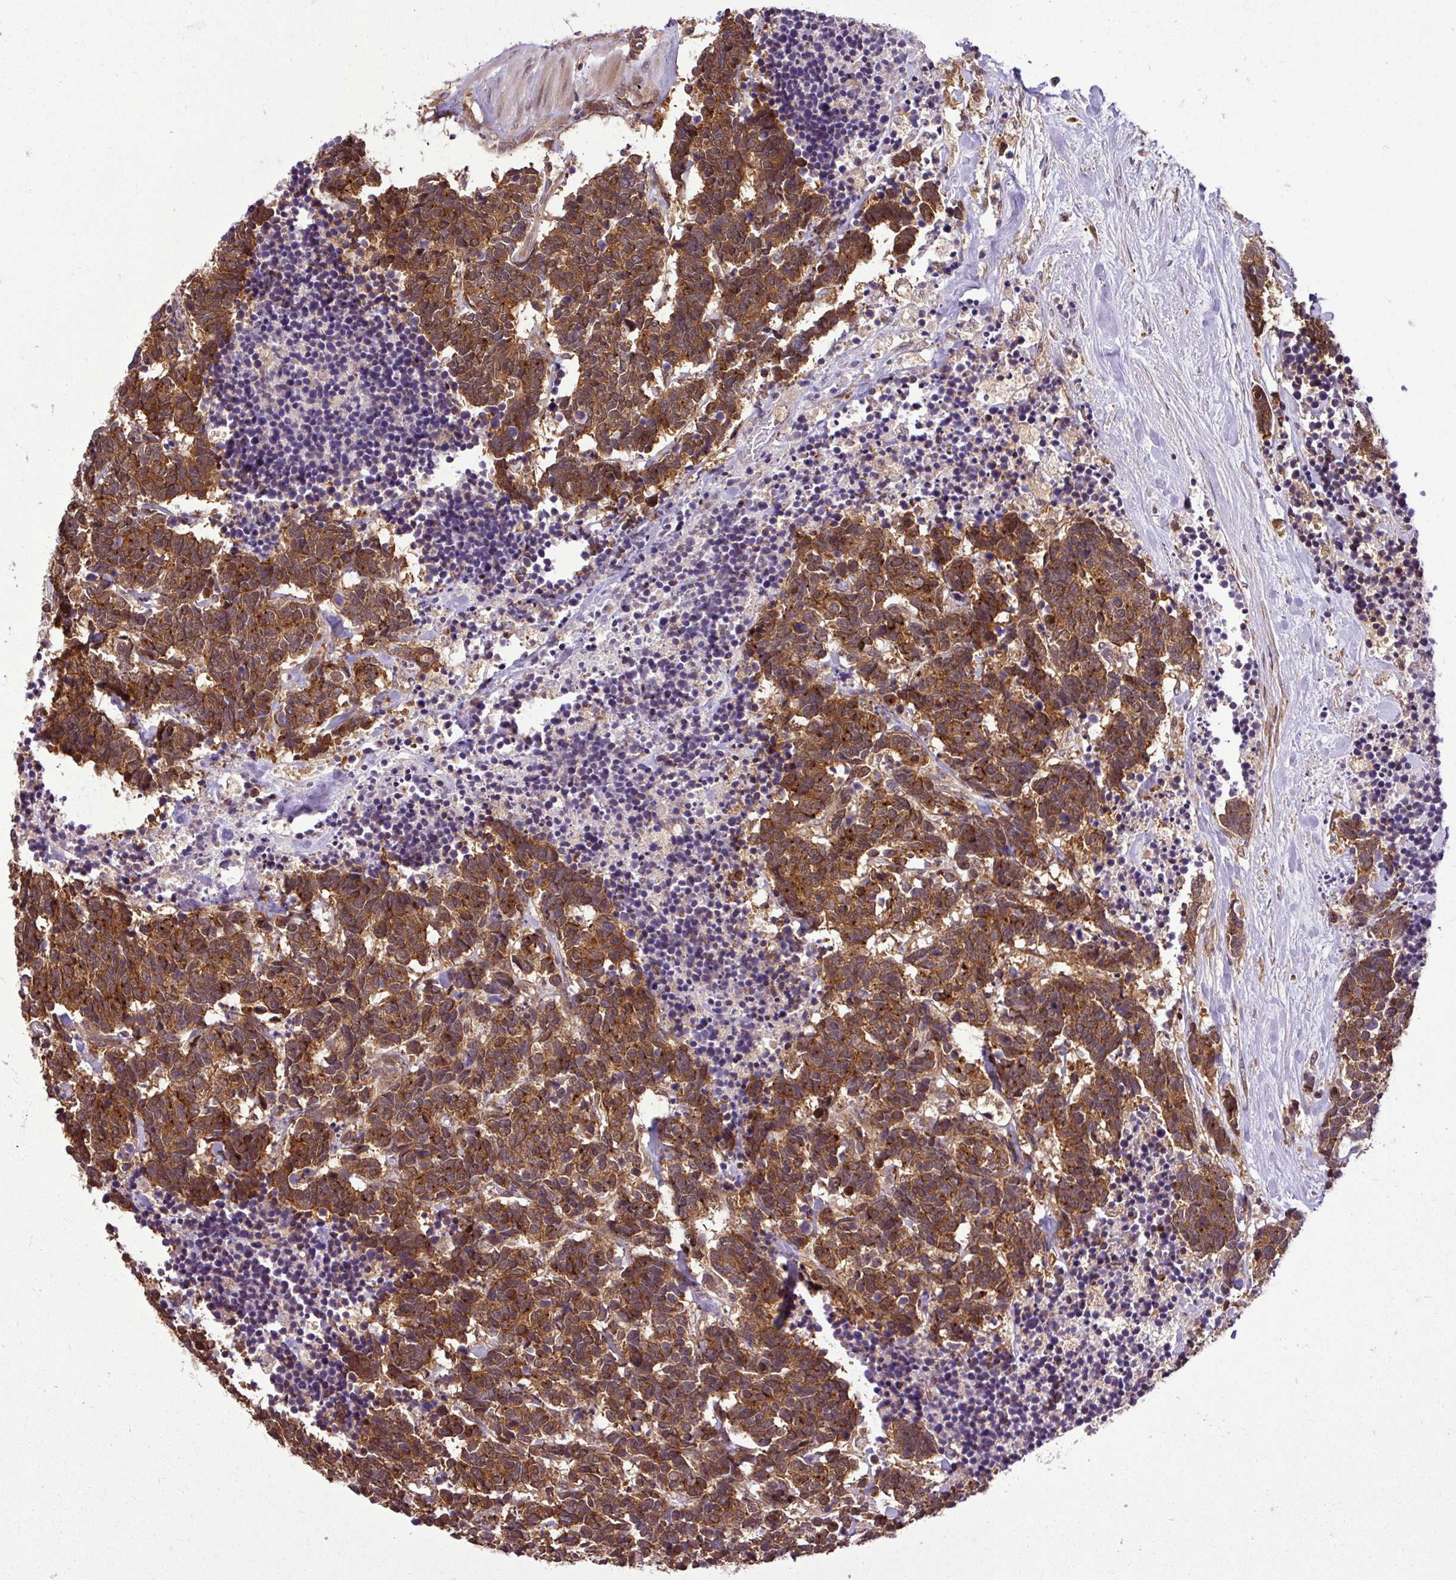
{"staining": {"intensity": "strong", "quantity": ">75%", "location": "cytoplasmic/membranous"}, "tissue": "carcinoid", "cell_type": "Tumor cells", "image_type": "cancer", "snomed": [{"axis": "morphology", "description": "Carcinoma, NOS"}, {"axis": "morphology", "description": "Carcinoid, malignant, NOS"}, {"axis": "topography", "description": "Urinary bladder"}], "caption": "The micrograph reveals a brown stain indicating the presence of a protein in the cytoplasmic/membranous of tumor cells in carcinoid.", "gene": "DLGAP4", "patient": {"sex": "male", "age": 57}}